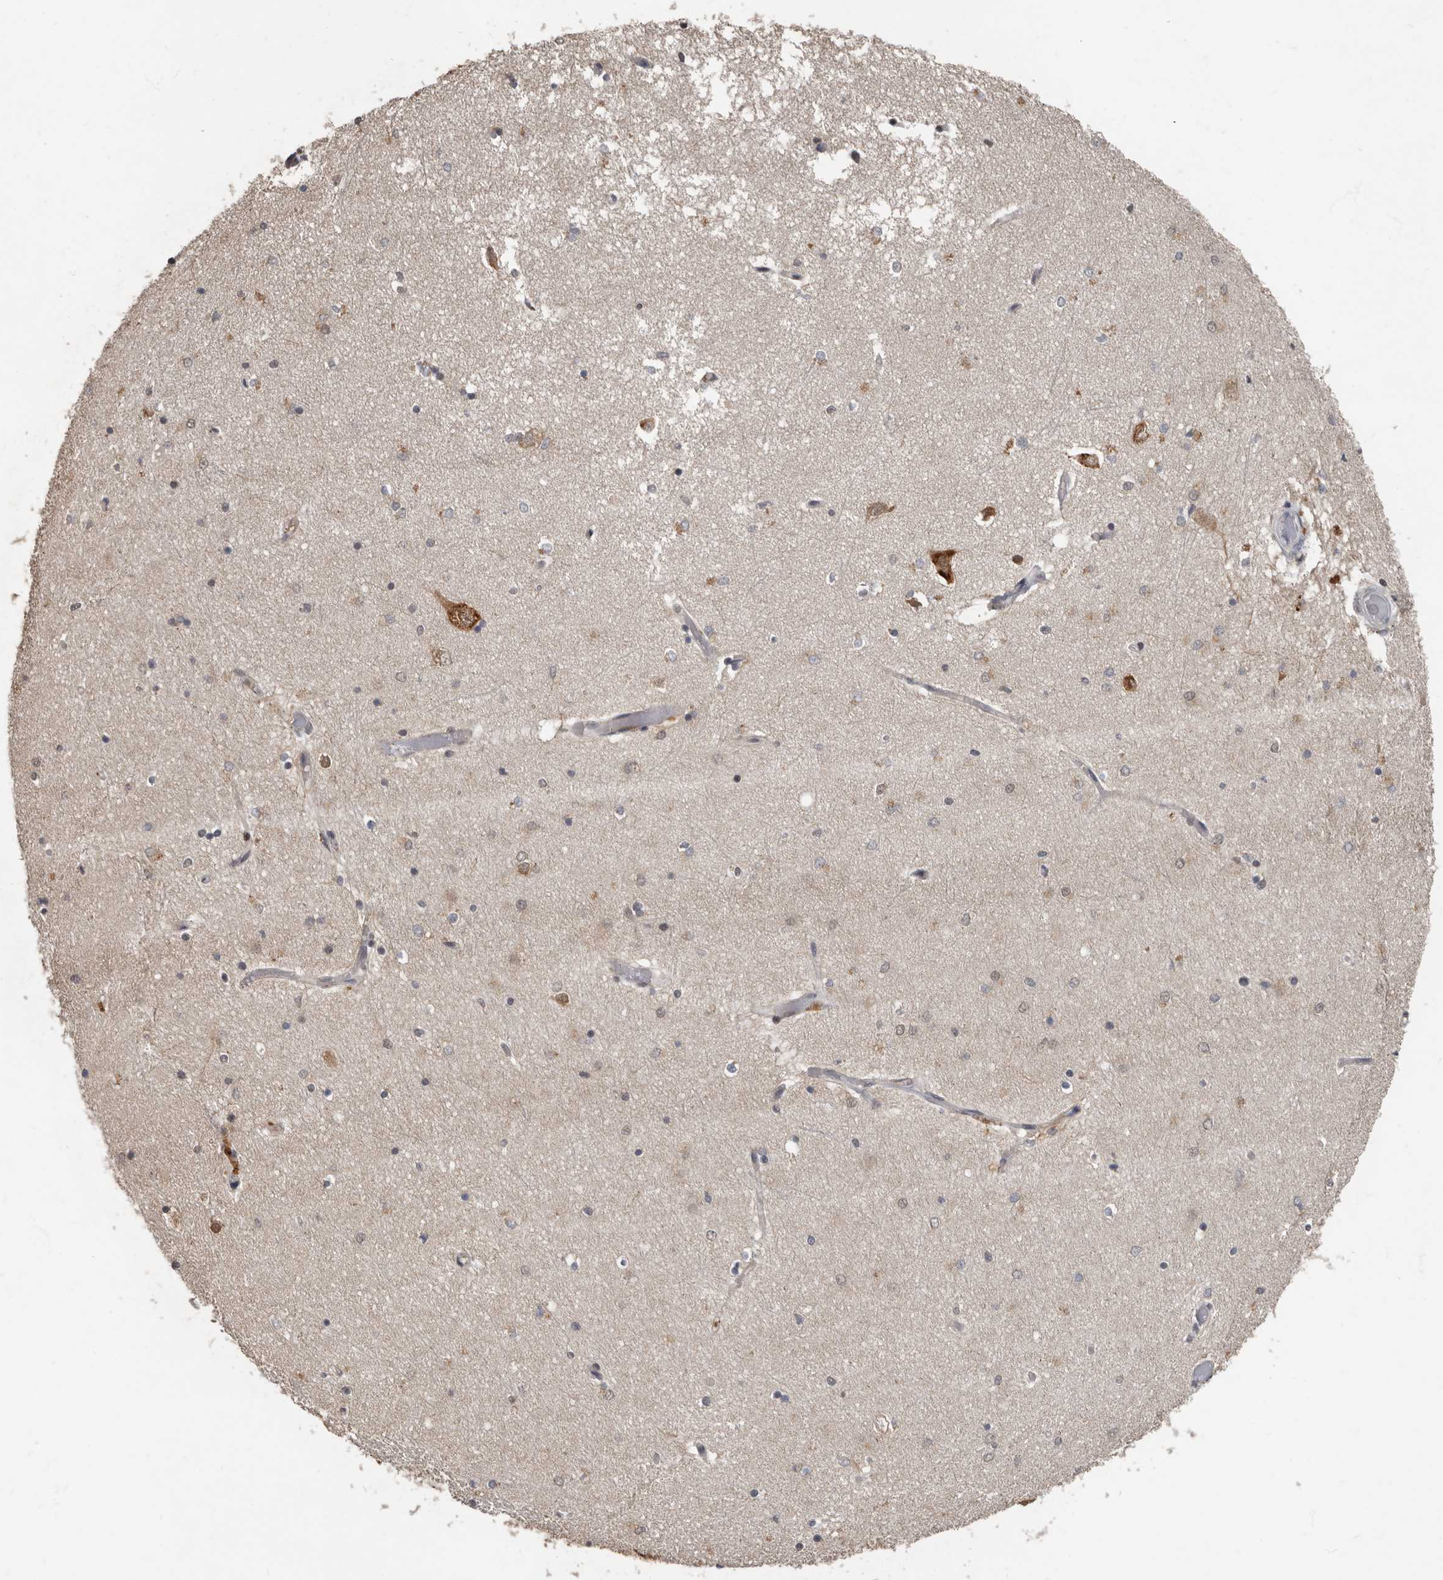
{"staining": {"intensity": "strong", "quantity": "<25%", "location": "nuclear"}, "tissue": "hippocampus", "cell_type": "Glial cells", "image_type": "normal", "snomed": [{"axis": "morphology", "description": "Normal tissue, NOS"}, {"axis": "topography", "description": "Hippocampus"}], "caption": "Immunohistochemical staining of benign human hippocampus shows medium levels of strong nuclear staining in approximately <25% of glial cells.", "gene": "LRGUK", "patient": {"sex": "male", "age": 45}}